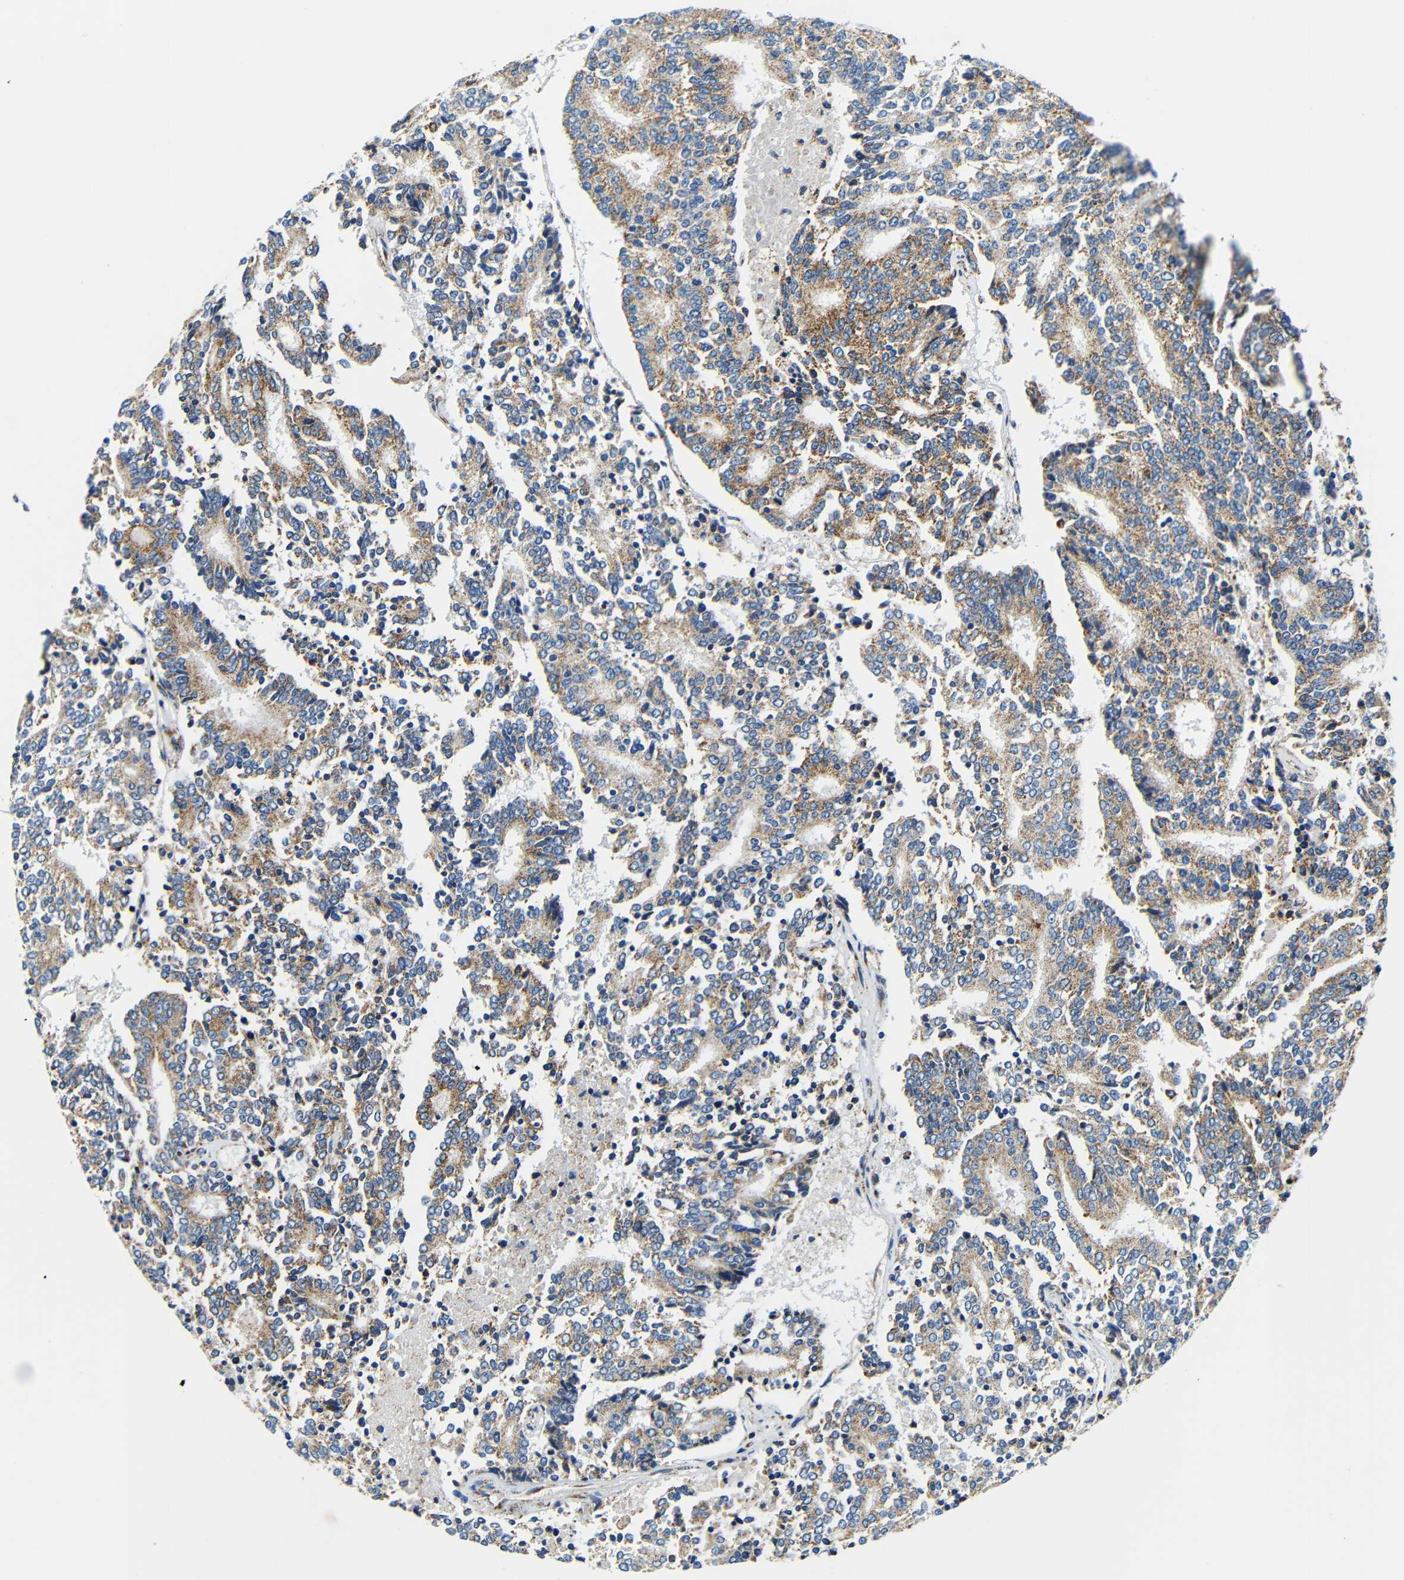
{"staining": {"intensity": "moderate", "quantity": ">75%", "location": "cytoplasmic/membranous"}, "tissue": "prostate cancer", "cell_type": "Tumor cells", "image_type": "cancer", "snomed": [{"axis": "morphology", "description": "Adenocarcinoma, Medium grade"}, {"axis": "topography", "description": "Prostate"}], "caption": "This is an image of immunohistochemistry staining of prostate cancer, which shows moderate positivity in the cytoplasmic/membranous of tumor cells.", "gene": "GALNT18", "patient": {"sex": "male", "age": 60}}